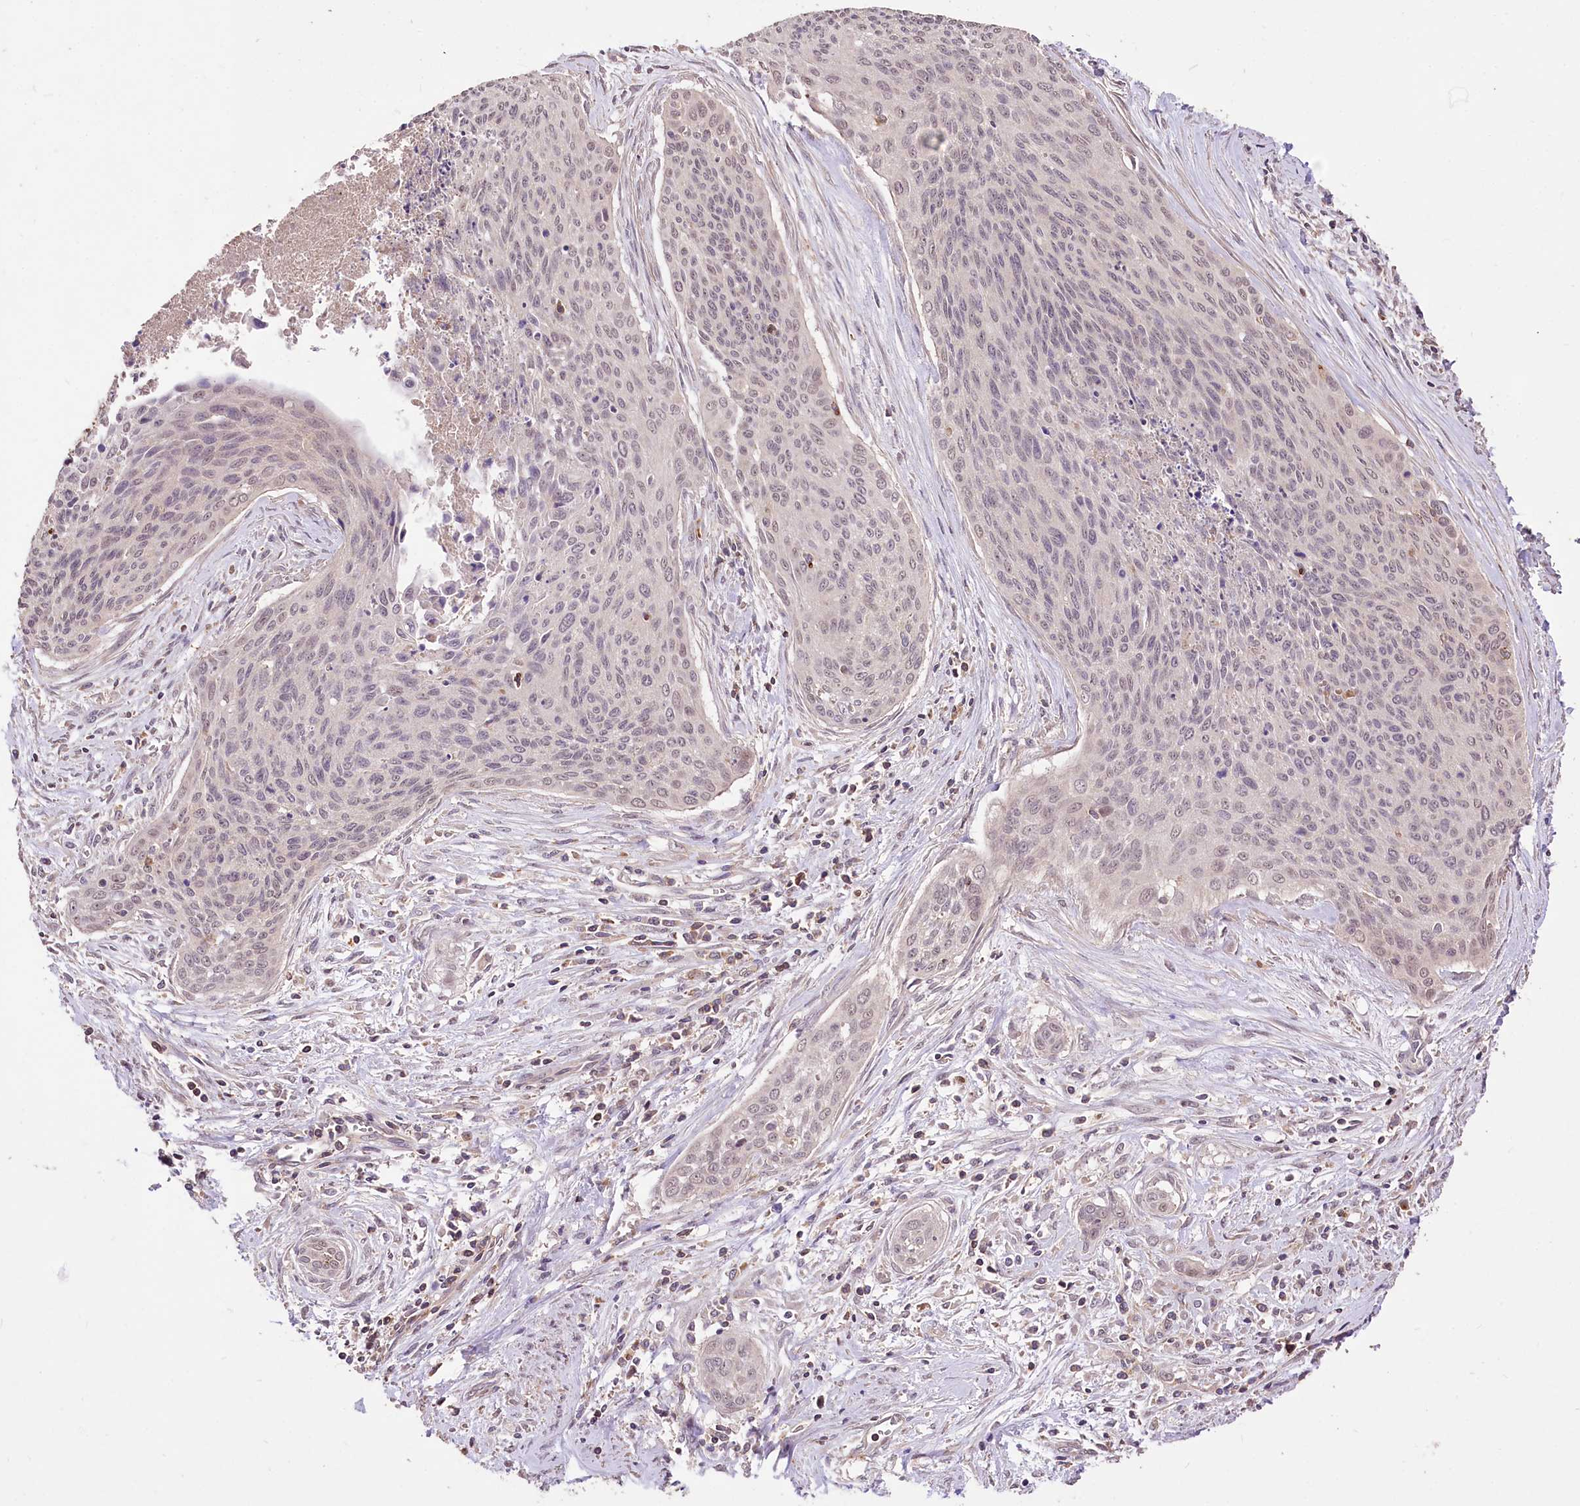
{"staining": {"intensity": "negative", "quantity": "none", "location": "none"}, "tissue": "cervical cancer", "cell_type": "Tumor cells", "image_type": "cancer", "snomed": [{"axis": "morphology", "description": "Squamous cell carcinoma, NOS"}, {"axis": "topography", "description": "Cervix"}], "caption": "Immunohistochemistry (IHC) micrograph of cervical cancer (squamous cell carcinoma) stained for a protein (brown), which shows no positivity in tumor cells.", "gene": "SERGEF", "patient": {"sex": "female", "age": 55}}